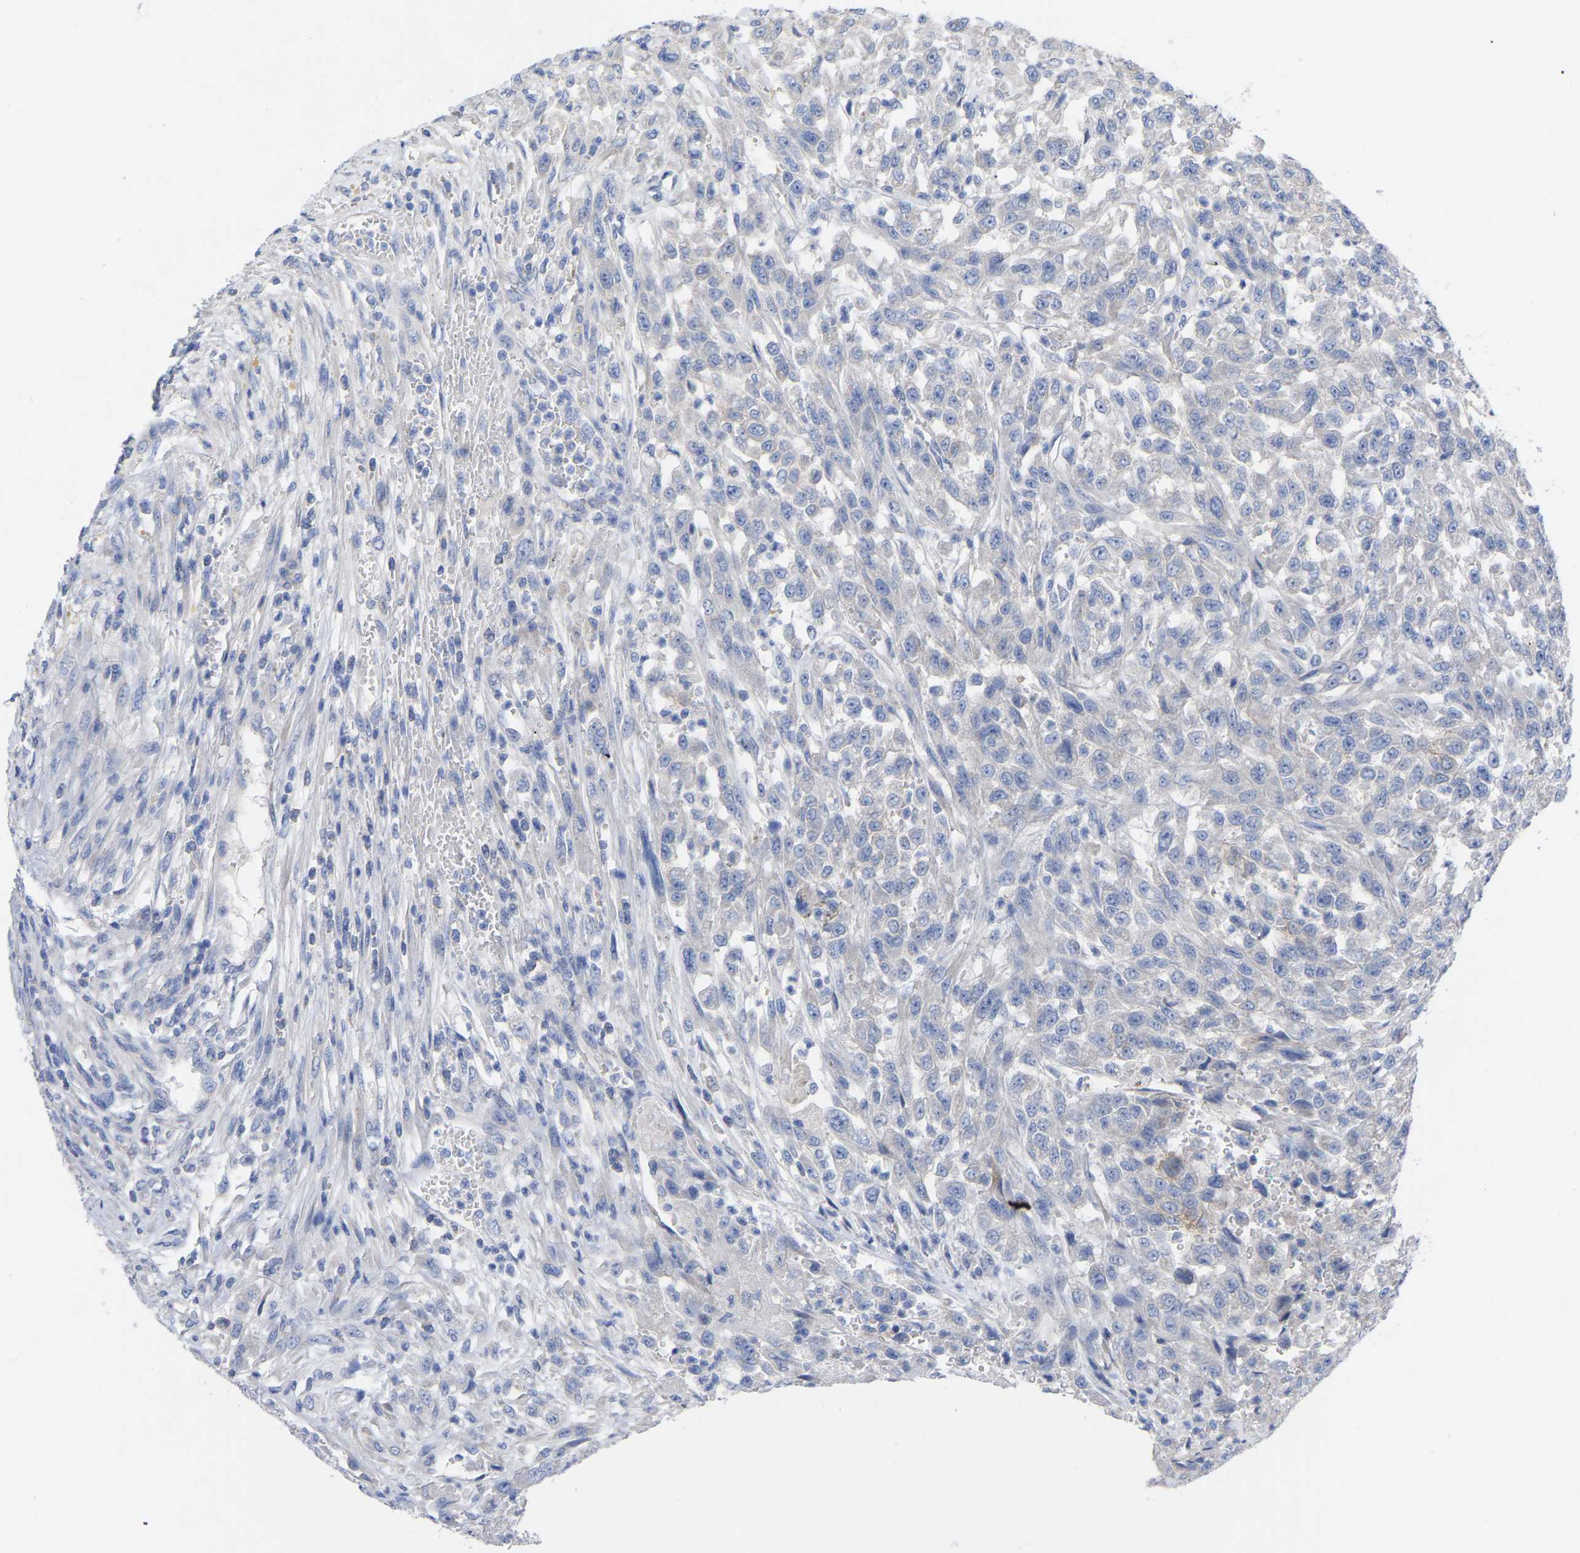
{"staining": {"intensity": "negative", "quantity": "none", "location": "none"}, "tissue": "urothelial cancer", "cell_type": "Tumor cells", "image_type": "cancer", "snomed": [{"axis": "morphology", "description": "Urothelial carcinoma, High grade"}, {"axis": "topography", "description": "Urinary bladder"}], "caption": "The IHC micrograph has no significant expression in tumor cells of urothelial cancer tissue.", "gene": "HAPLN1", "patient": {"sex": "male", "age": 46}}